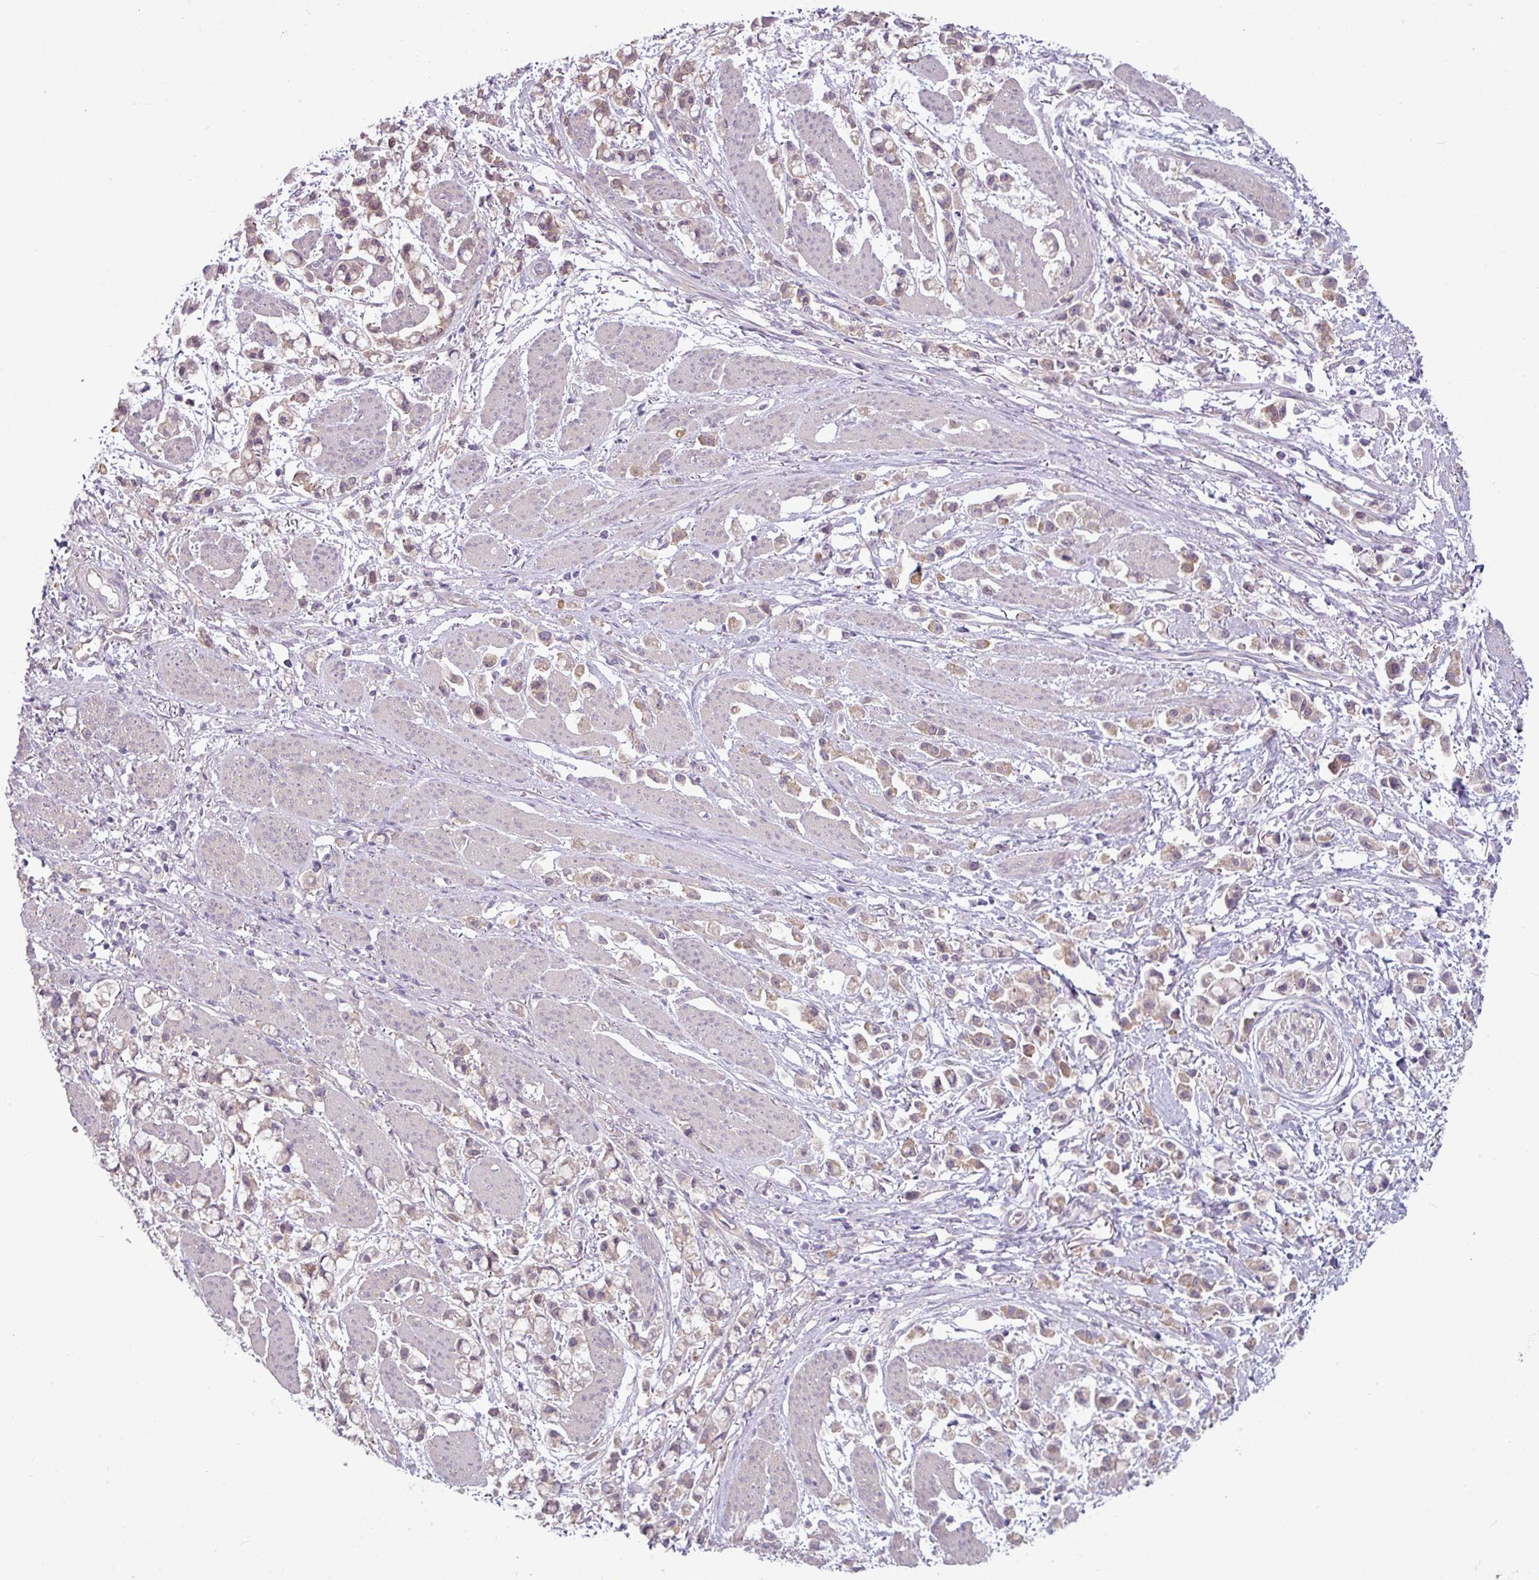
{"staining": {"intensity": "weak", "quantity": "25%-75%", "location": "cytoplasmic/membranous"}, "tissue": "stomach cancer", "cell_type": "Tumor cells", "image_type": "cancer", "snomed": [{"axis": "morphology", "description": "Adenocarcinoma, NOS"}, {"axis": "topography", "description": "Stomach"}], "caption": "IHC histopathology image of neoplastic tissue: stomach cancer (adenocarcinoma) stained using immunohistochemistry (IHC) exhibits low levels of weak protein expression localized specifically in the cytoplasmic/membranous of tumor cells, appearing as a cytoplasmic/membranous brown color.", "gene": "CAMK2B", "patient": {"sex": "female", "age": 81}}